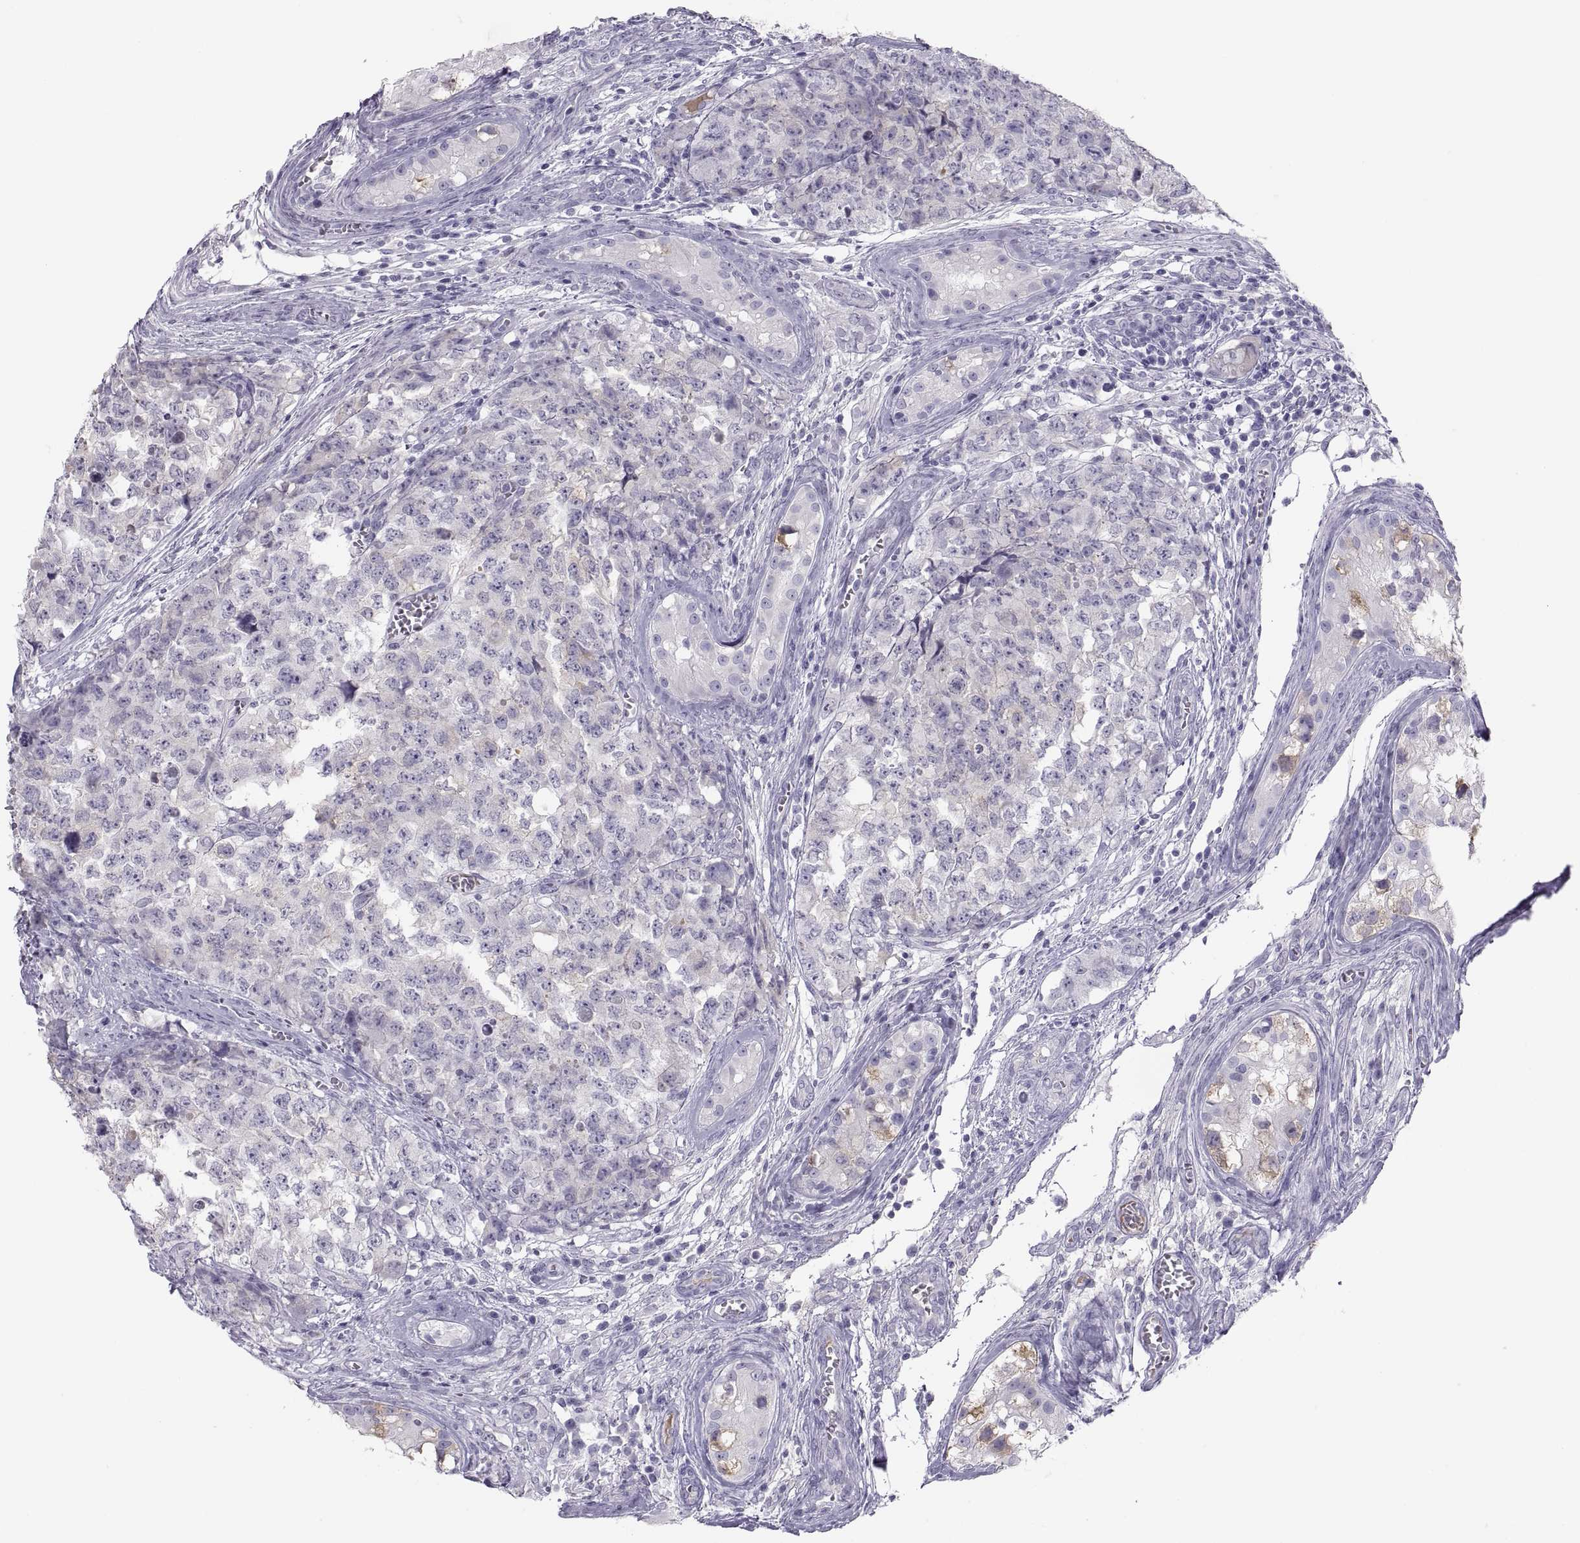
{"staining": {"intensity": "negative", "quantity": "none", "location": "none"}, "tissue": "testis cancer", "cell_type": "Tumor cells", "image_type": "cancer", "snomed": [{"axis": "morphology", "description": "Carcinoma, Embryonal, NOS"}, {"axis": "topography", "description": "Testis"}], "caption": "Testis cancer (embryonal carcinoma) was stained to show a protein in brown. There is no significant staining in tumor cells. Brightfield microscopy of IHC stained with DAB (3,3'-diaminobenzidine) (brown) and hematoxylin (blue), captured at high magnification.", "gene": "MAGEB2", "patient": {"sex": "male", "age": 23}}